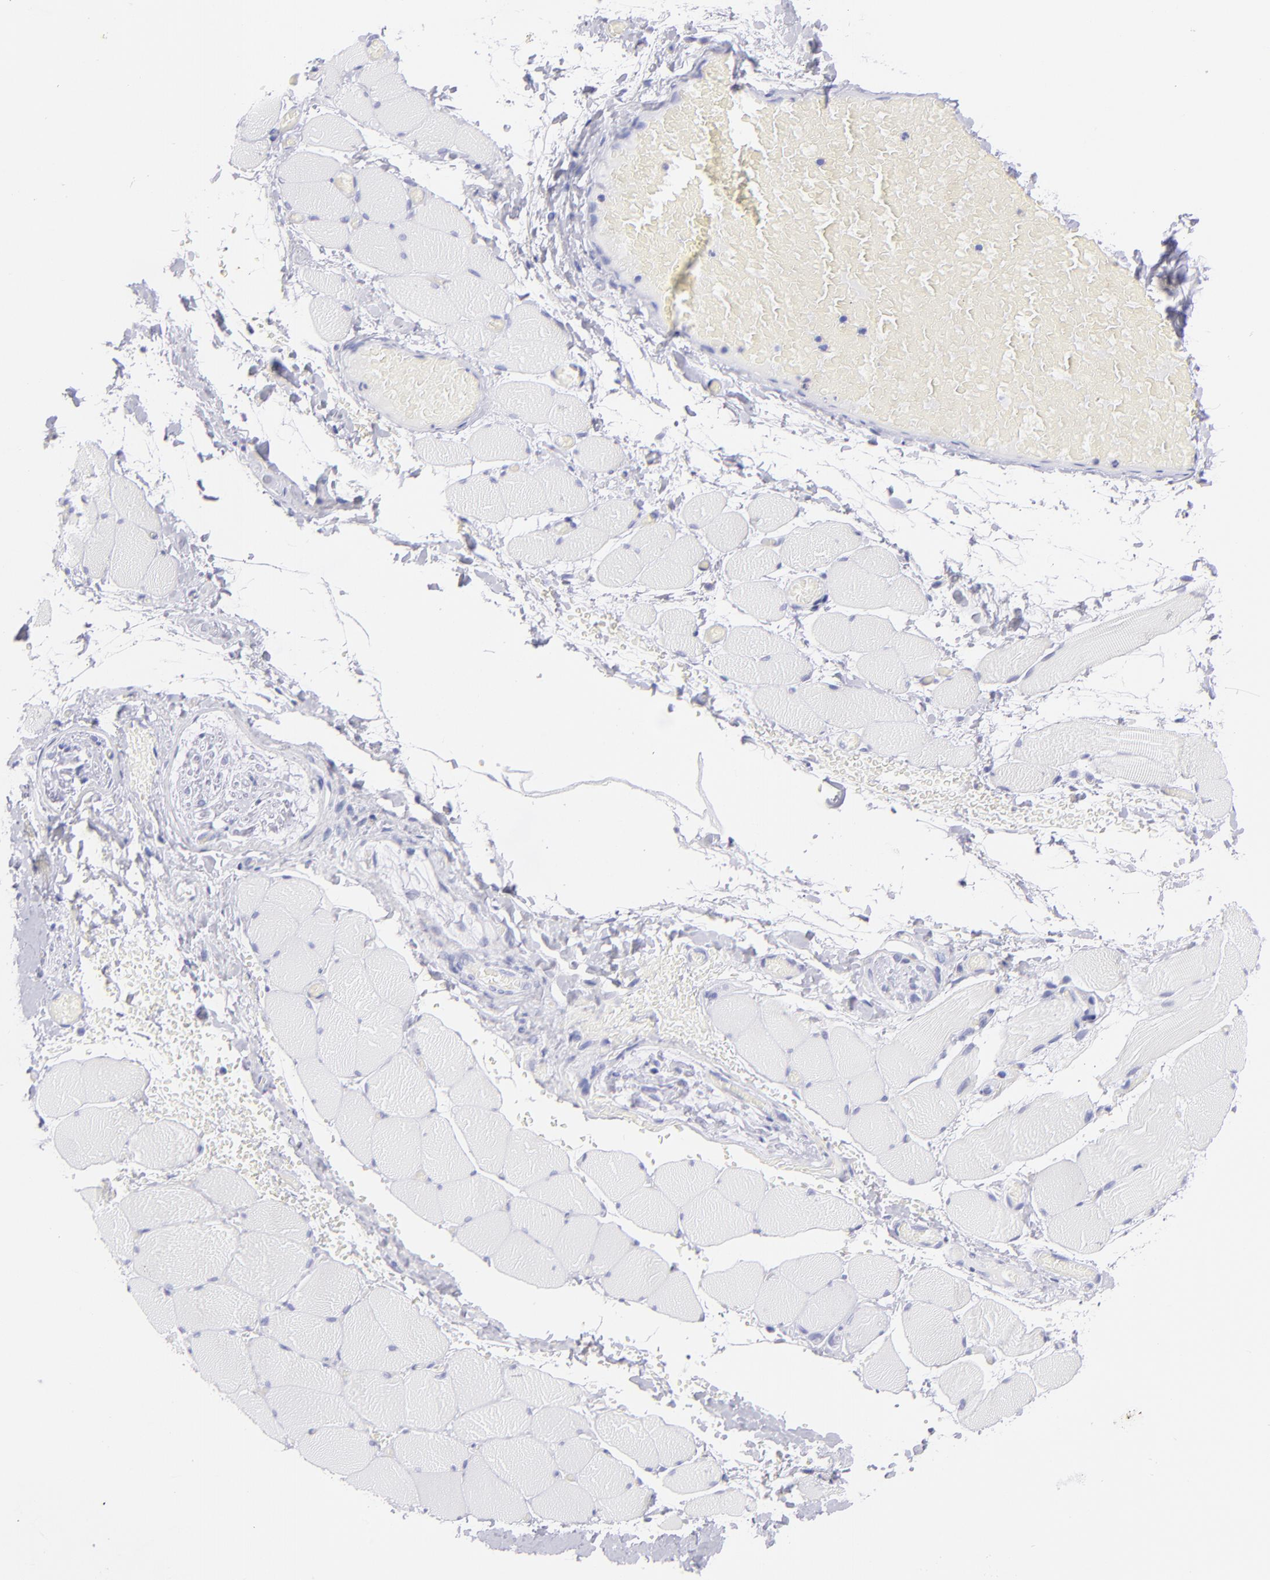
{"staining": {"intensity": "negative", "quantity": "none", "location": "none"}, "tissue": "skeletal muscle", "cell_type": "Myocytes", "image_type": "normal", "snomed": [{"axis": "morphology", "description": "Normal tissue, NOS"}, {"axis": "topography", "description": "Skeletal muscle"}, {"axis": "topography", "description": "Soft tissue"}], "caption": "The micrograph exhibits no significant expression in myocytes of skeletal muscle.", "gene": "PIP", "patient": {"sex": "female", "age": 58}}